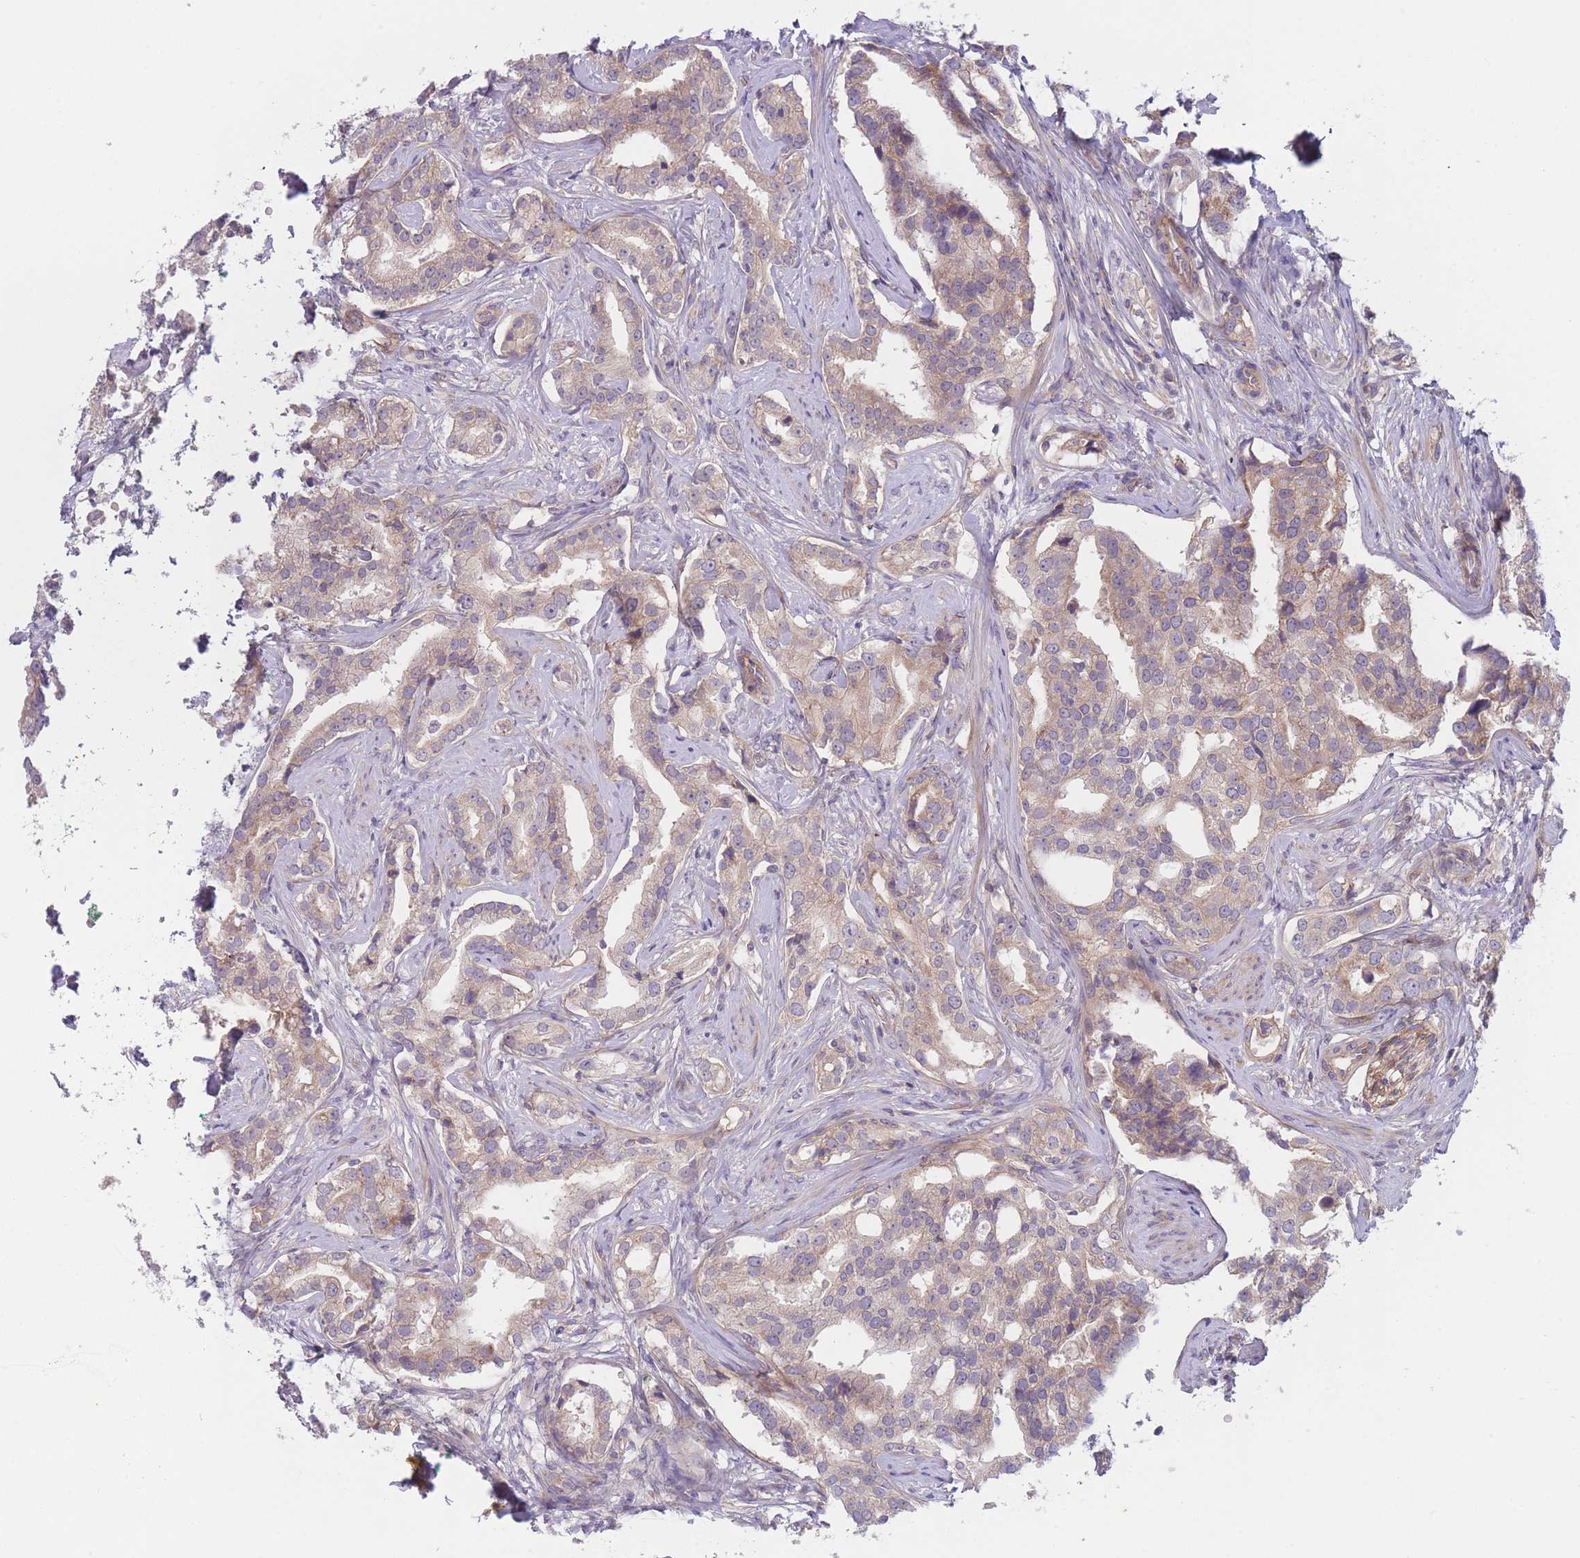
{"staining": {"intensity": "weak", "quantity": ">75%", "location": "cytoplasmic/membranous"}, "tissue": "prostate cancer", "cell_type": "Tumor cells", "image_type": "cancer", "snomed": [{"axis": "morphology", "description": "Adenocarcinoma, High grade"}, {"axis": "topography", "description": "Prostate"}], "caption": "Immunohistochemical staining of prostate high-grade adenocarcinoma displays low levels of weak cytoplasmic/membranous staining in approximately >75% of tumor cells.", "gene": "WDR93", "patient": {"sex": "male", "age": 67}}